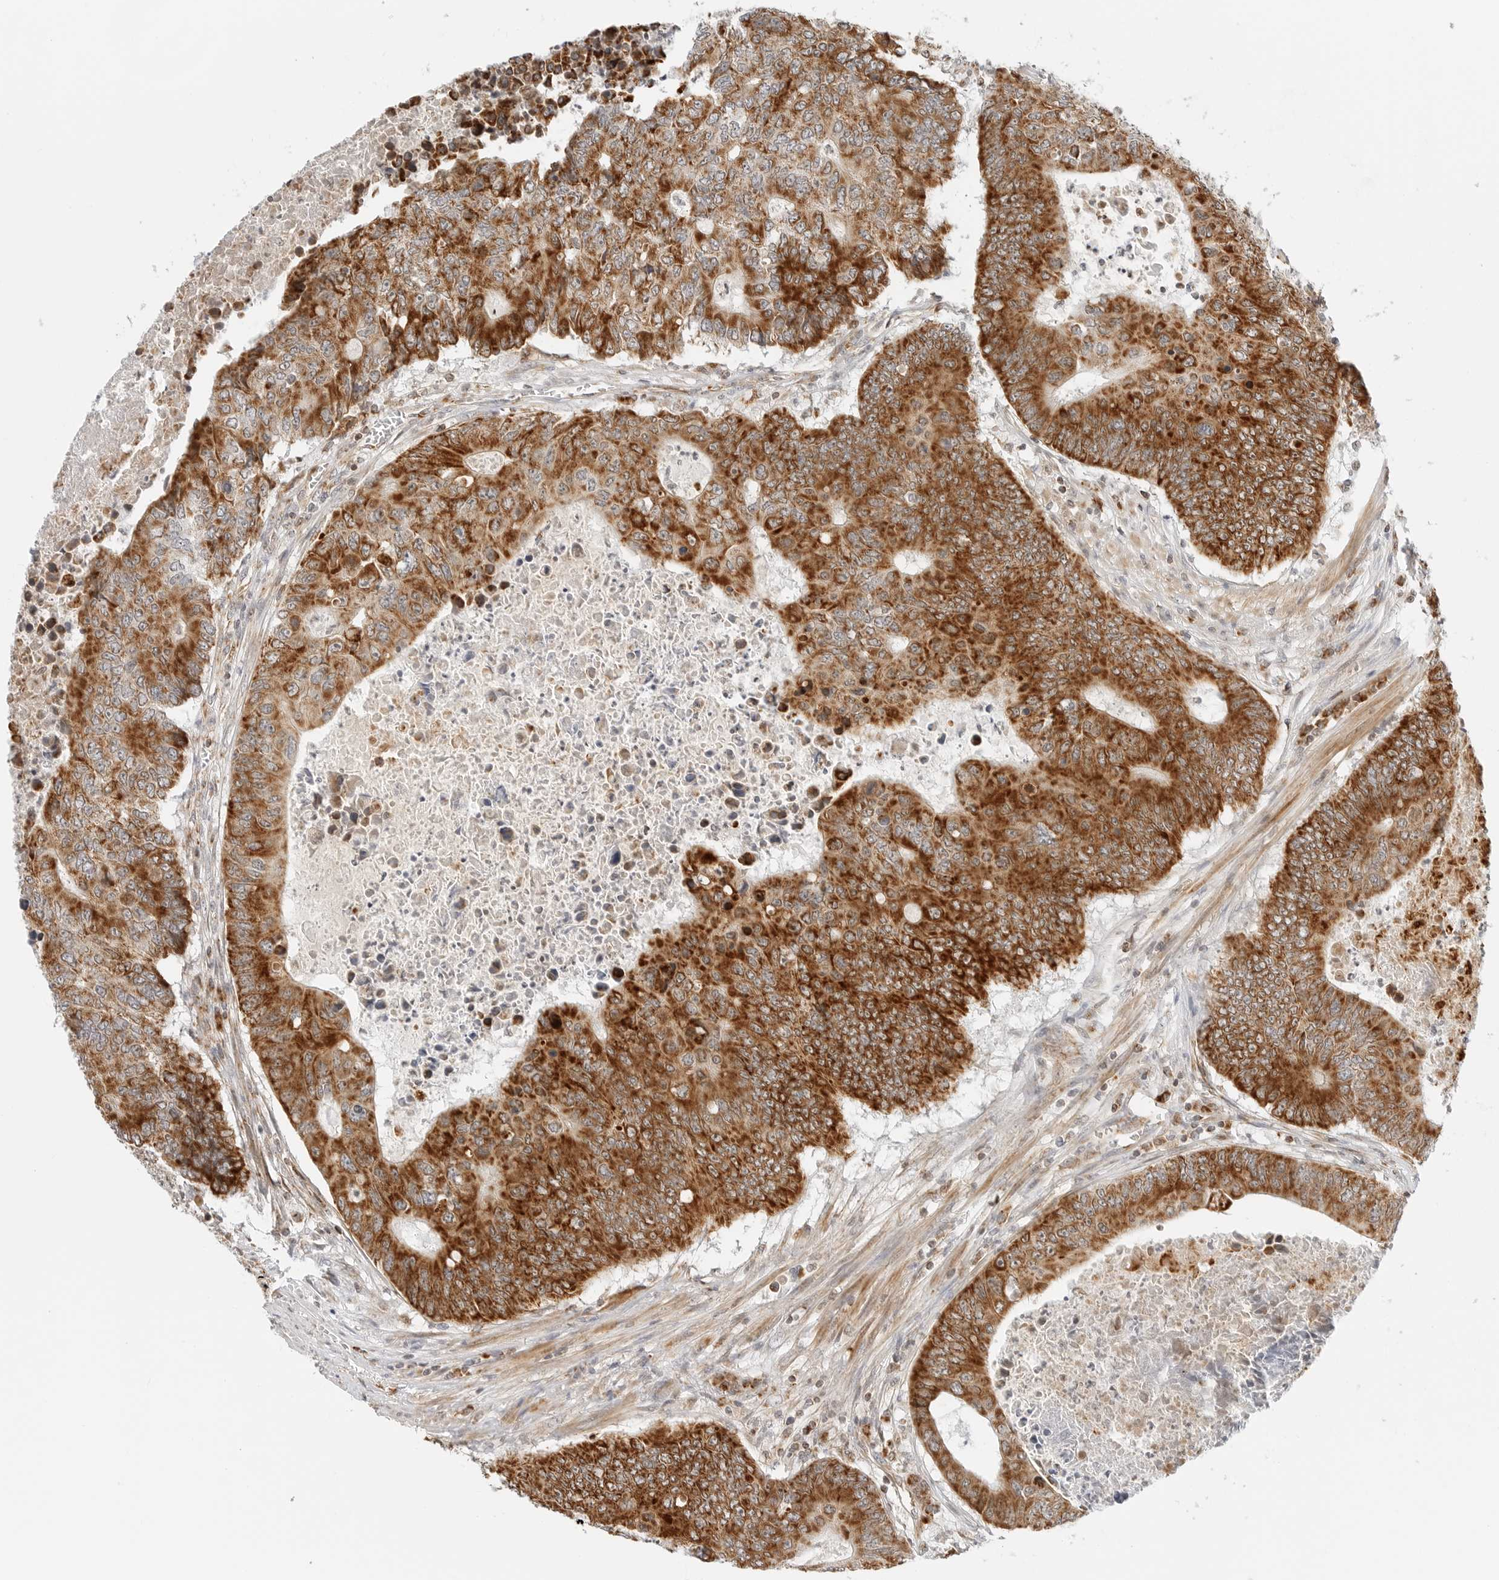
{"staining": {"intensity": "strong", "quantity": ">75%", "location": "cytoplasmic/membranous"}, "tissue": "colorectal cancer", "cell_type": "Tumor cells", "image_type": "cancer", "snomed": [{"axis": "morphology", "description": "Adenocarcinoma, NOS"}, {"axis": "topography", "description": "Colon"}], "caption": "Immunohistochemistry image of neoplastic tissue: colorectal adenocarcinoma stained using IHC displays high levels of strong protein expression localized specifically in the cytoplasmic/membranous of tumor cells, appearing as a cytoplasmic/membranous brown color.", "gene": "DYRK4", "patient": {"sex": "male", "age": 87}}